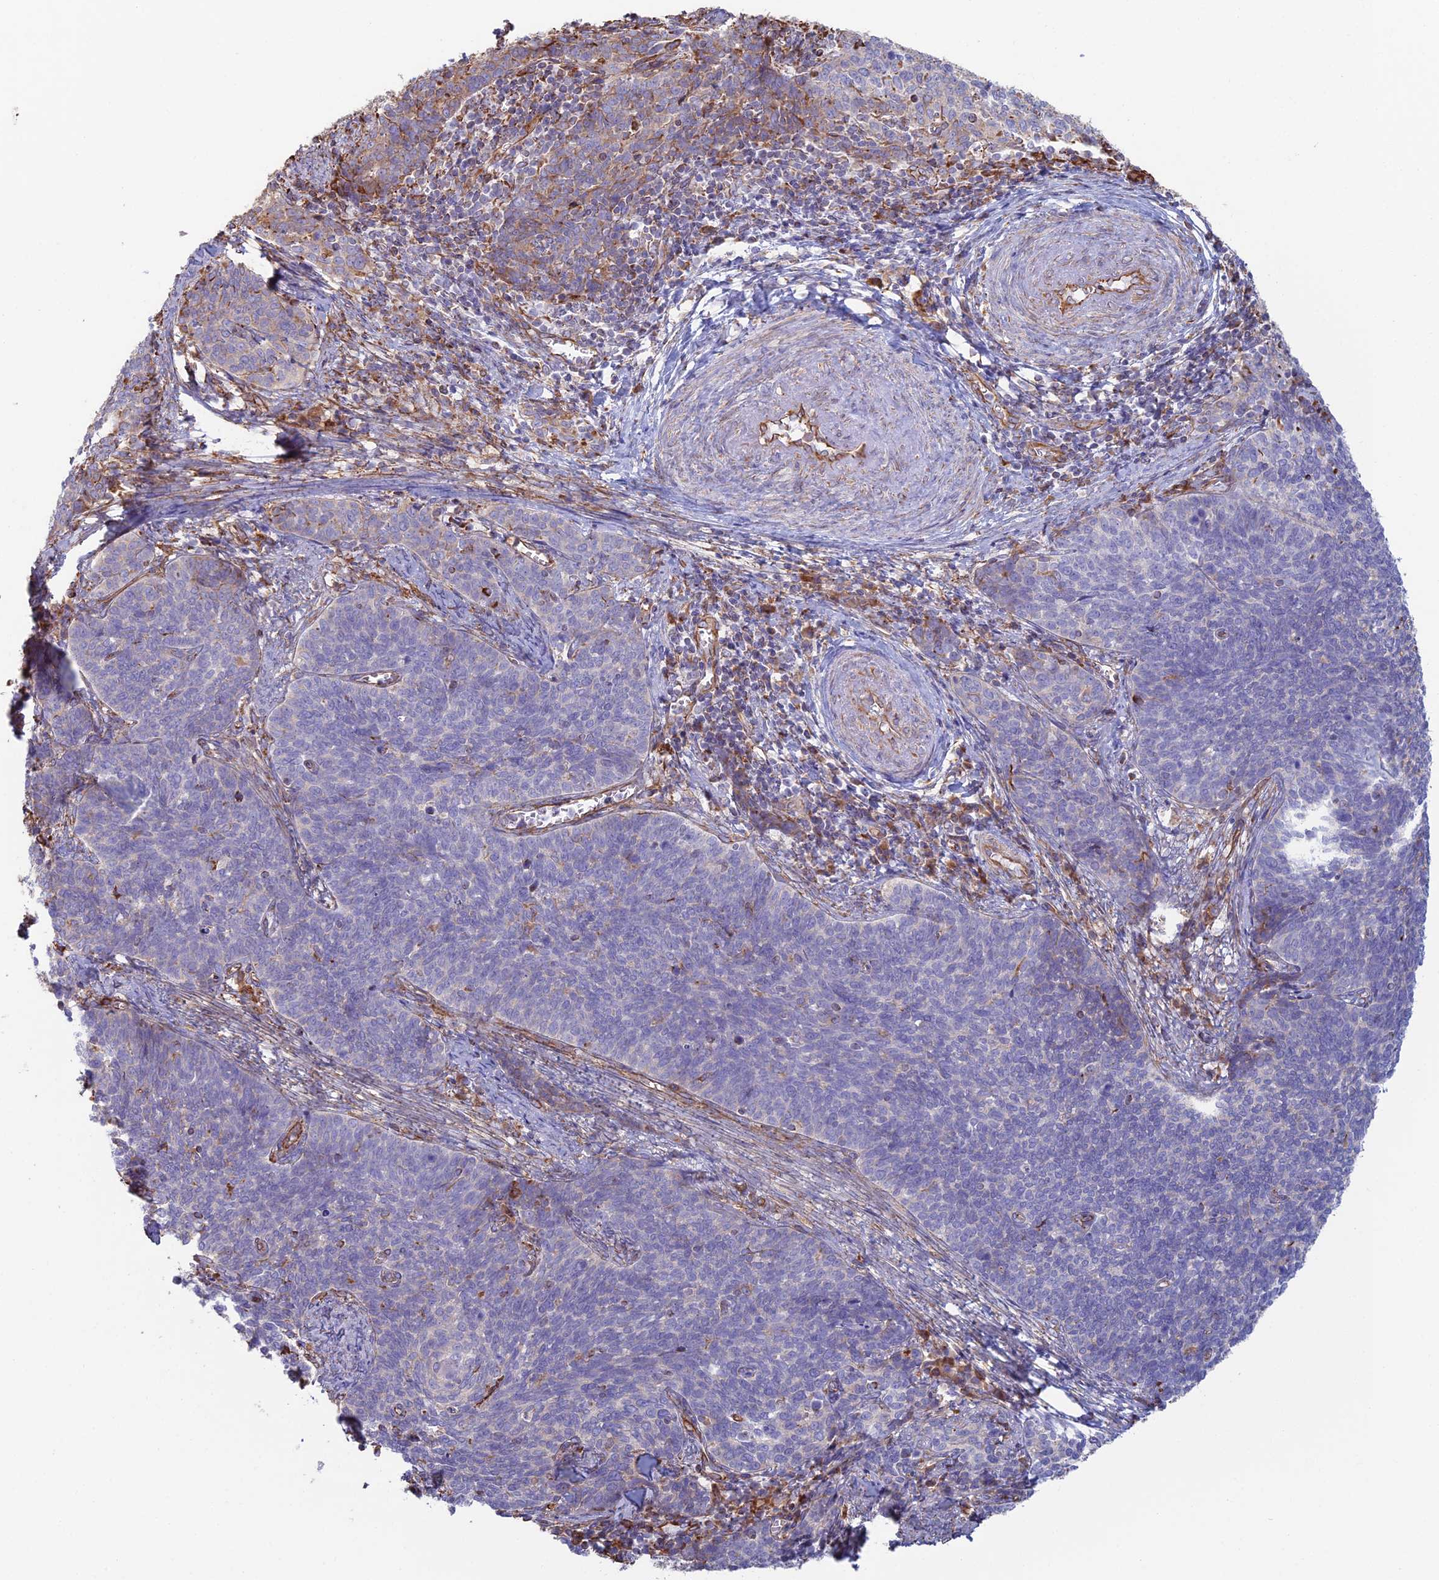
{"staining": {"intensity": "moderate", "quantity": "<25%", "location": "cytoplasmic/membranous"}, "tissue": "cervical cancer", "cell_type": "Tumor cells", "image_type": "cancer", "snomed": [{"axis": "morphology", "description": "Squamous cell carcinoma, NOS"}, {"axis": "topography", "description": "Cervix"}], "caption": "Human cervical cancer (squamous cell carcinoma) stained for a protein (brown) shows moderate cytoplasmic/membranous positive staining in approximately <25% of tumor cells.", "gene": "CLVS2", "patient": {"sex": "female", "age": 39}}